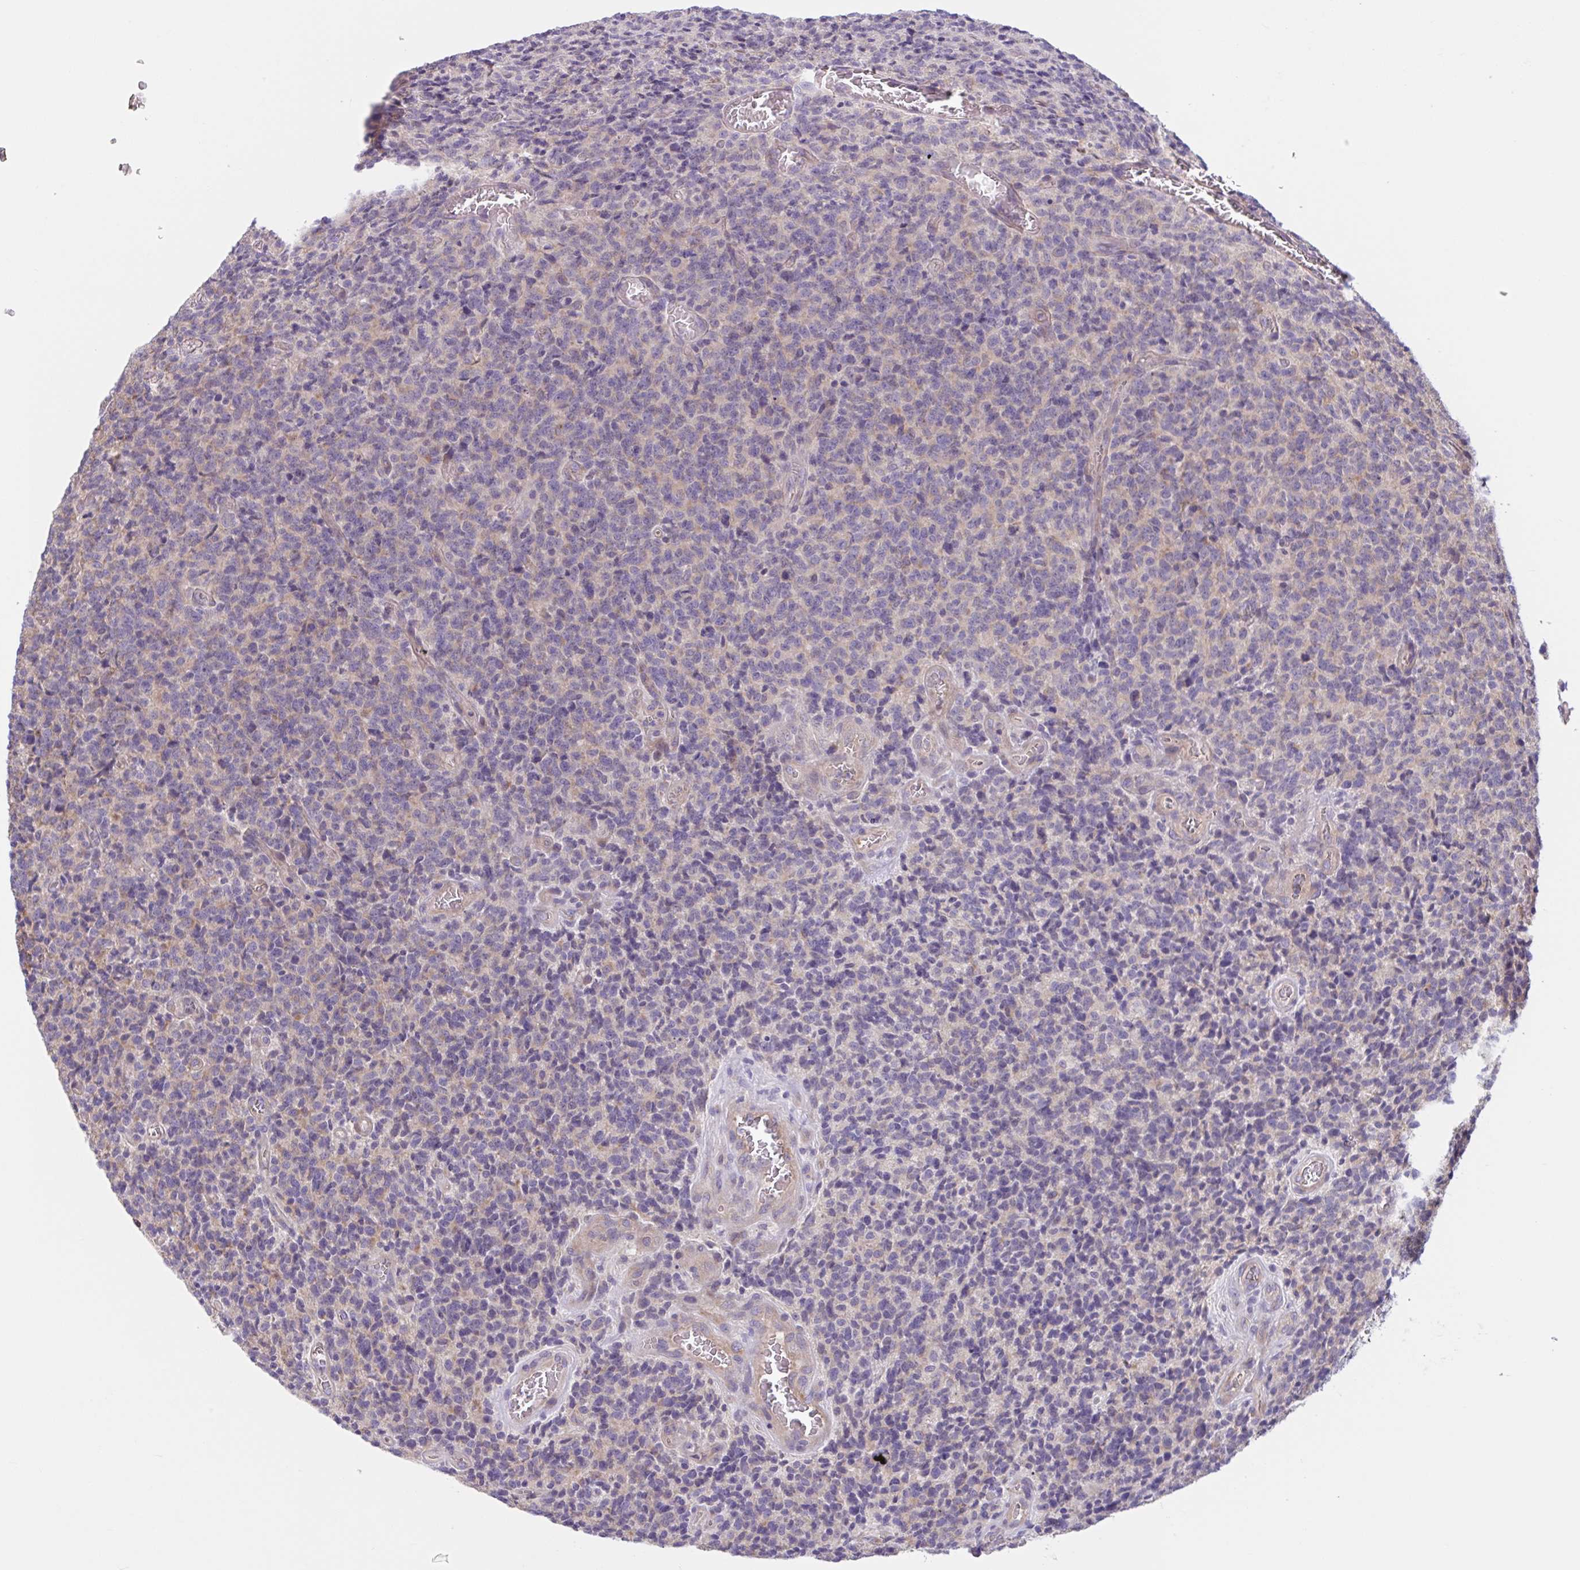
{"staining": {"intensity": "negative", "quantity": "none", "location": "none"}, "tissue": "glioma", "cell_type": "Tumor cells", "image_type": "cancer", "snomed": [{"axis": "morphology", "description": "Glioma, malignant, High grade"}, {"axis": "topography", "description": "Brain"}], "caption": "A micrograph of glioma stained for a protein reveals no brown staining in tumor cells.", "gene": "WNT9B", "patient": {"sex": "male", "age": 76}}